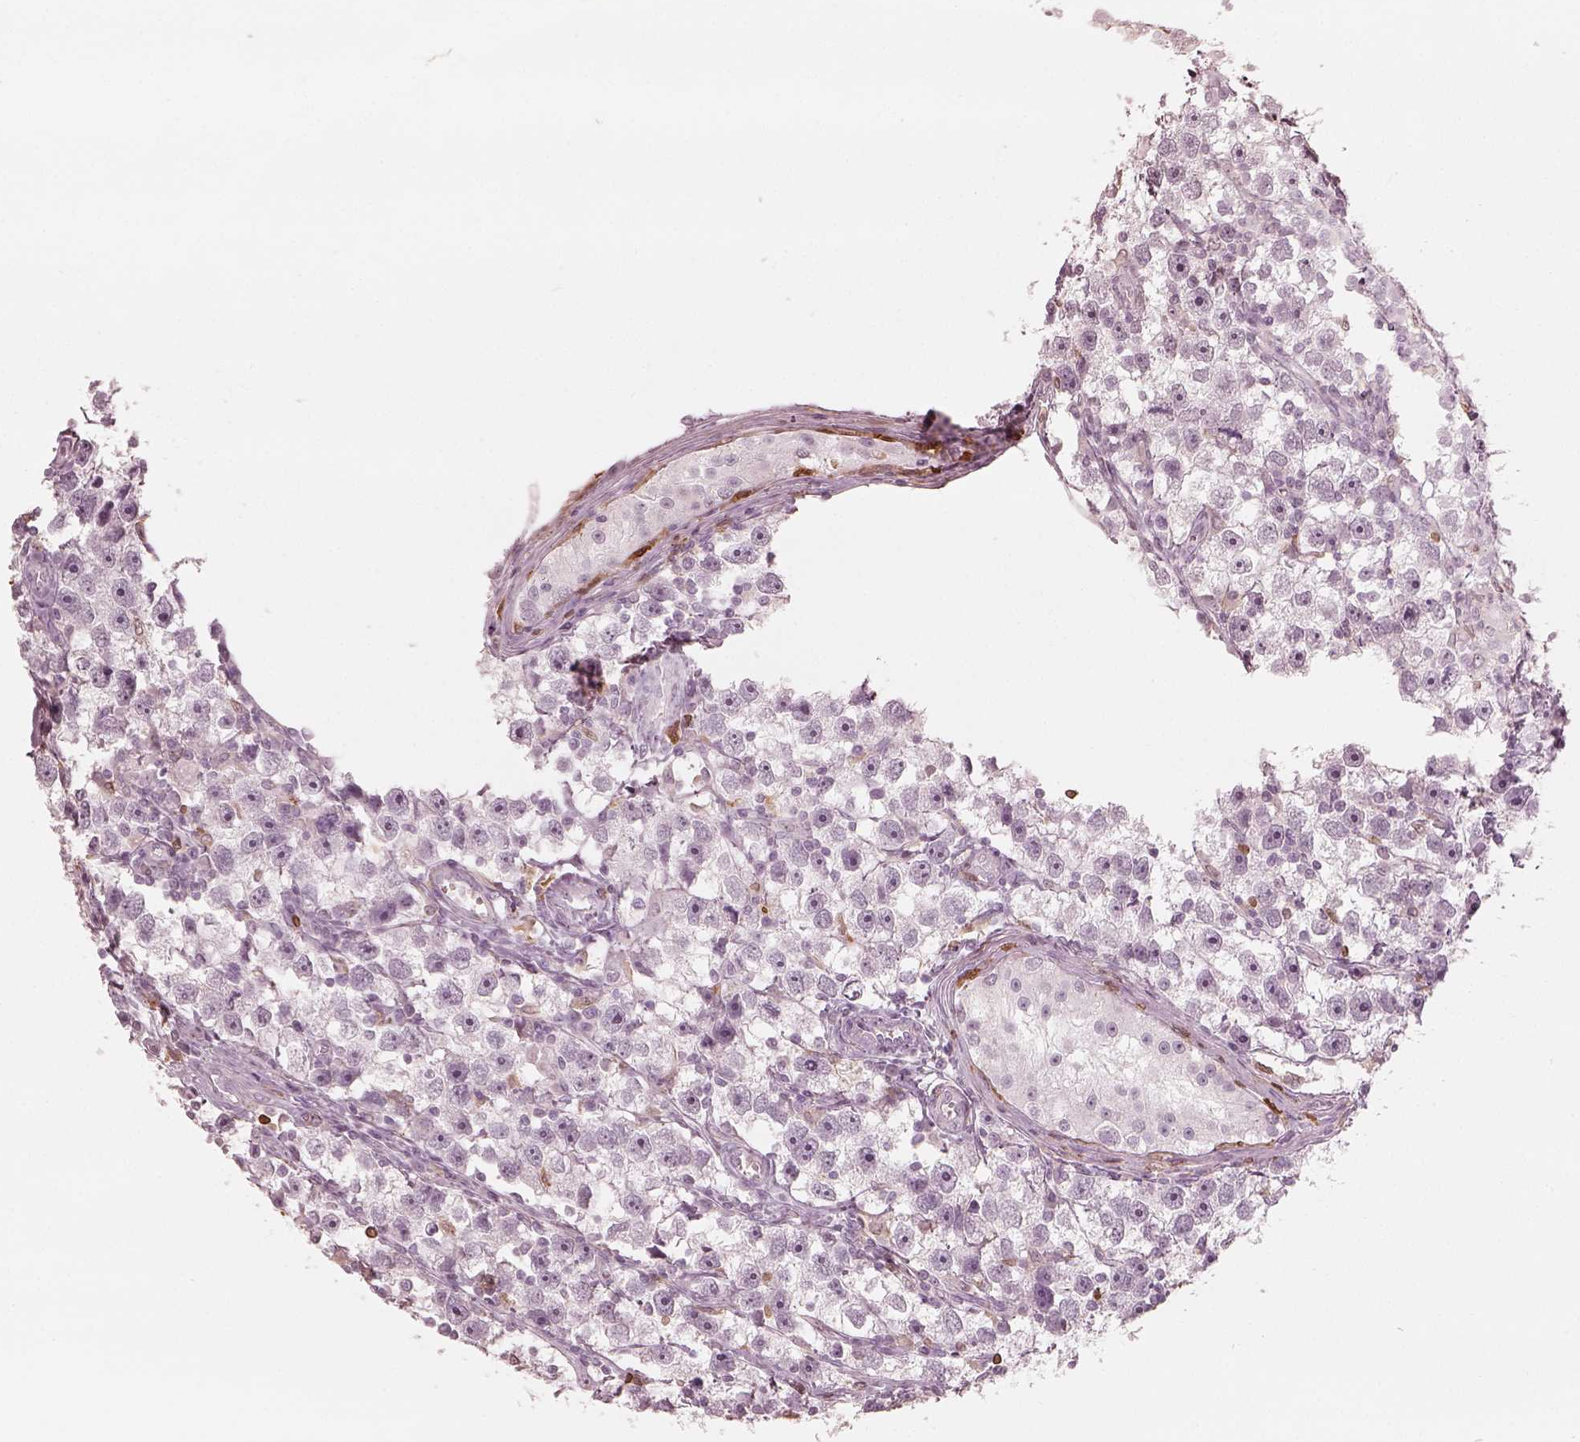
{"staining": {"intensity": "negative", "quantity": "none", "location": "none"}, "tissue": "testis cancer", "cell_type": "Tumor cells", "image_type": "cancer", "snomed": [{"axis": "morphology", "description": "Seminoma, NOS"}, {"axis": "topography", "description": "Testis"}], "caption": "Immunohistochemistry of testis cancer (seminoma) exhibits no expression in tumor cells. (DAB immunohistochemistry (IHC) with hematoxylin counter stain).", "gene": "ALOX5", "patient": {"sex": "male", "age": 30}}